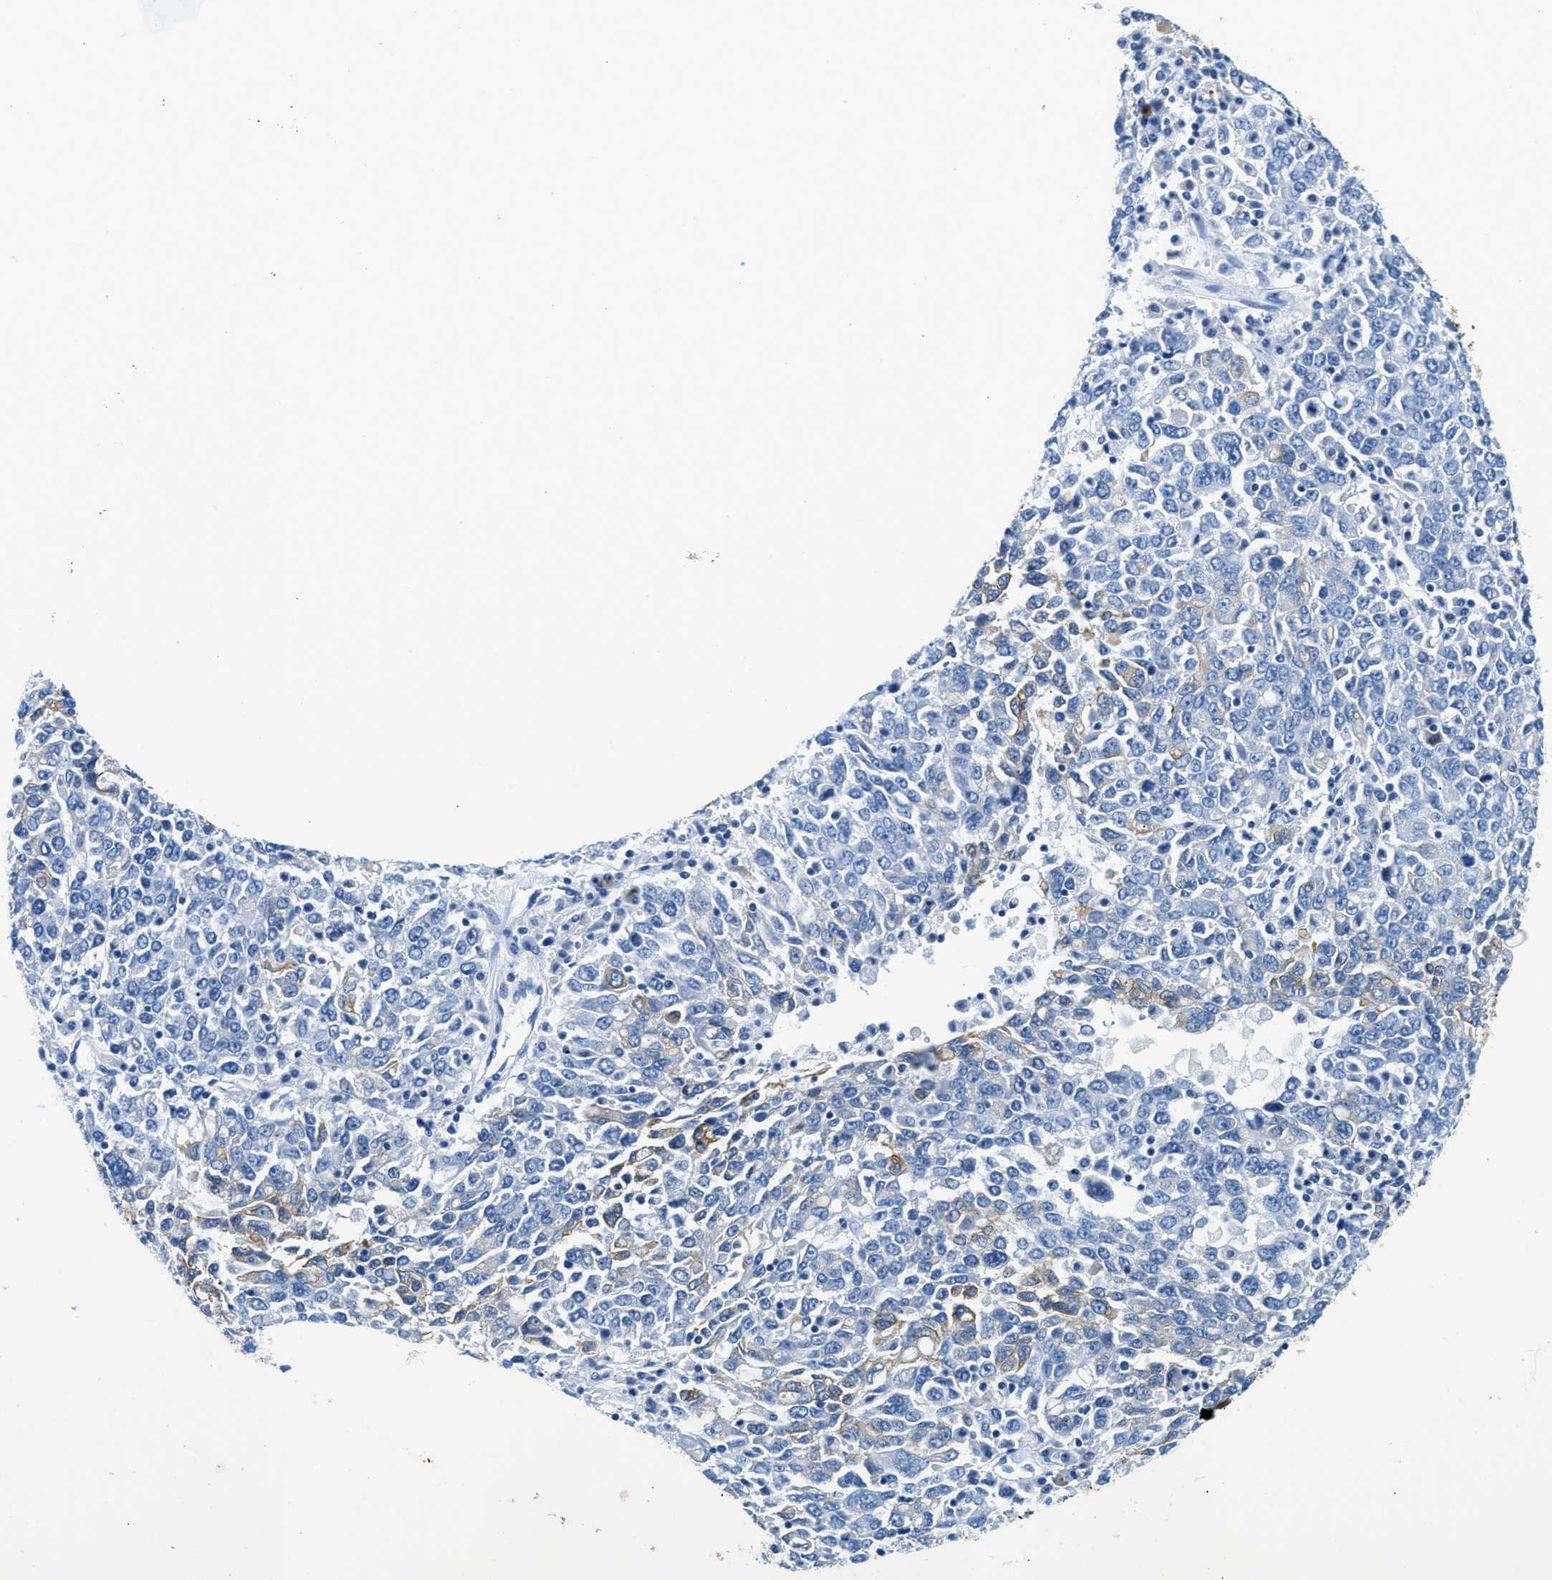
{"staining": {"intensity": "negative", "quantity": "none", "location": "none"}, "tissue": "ovarian cancer", "cell_type": "Tumor cells", "image_type": "cancer", "snomed": [{"axis": "morphology", "description": "Carcinoma, endometroid"}, {"axis": "topography", "description": "Ovary"}], "caption": "High magnification brightfield microscopy of ovarian cancer (endometroid carcinoma) stained with DAB (3,3'-diaminobenzidine) (brown) and counterstained with hematoxylin (blue): tumor cells show no significant positivity.", "gene": "STXBP2", "patient": {"sex": "female", "age": 62}}